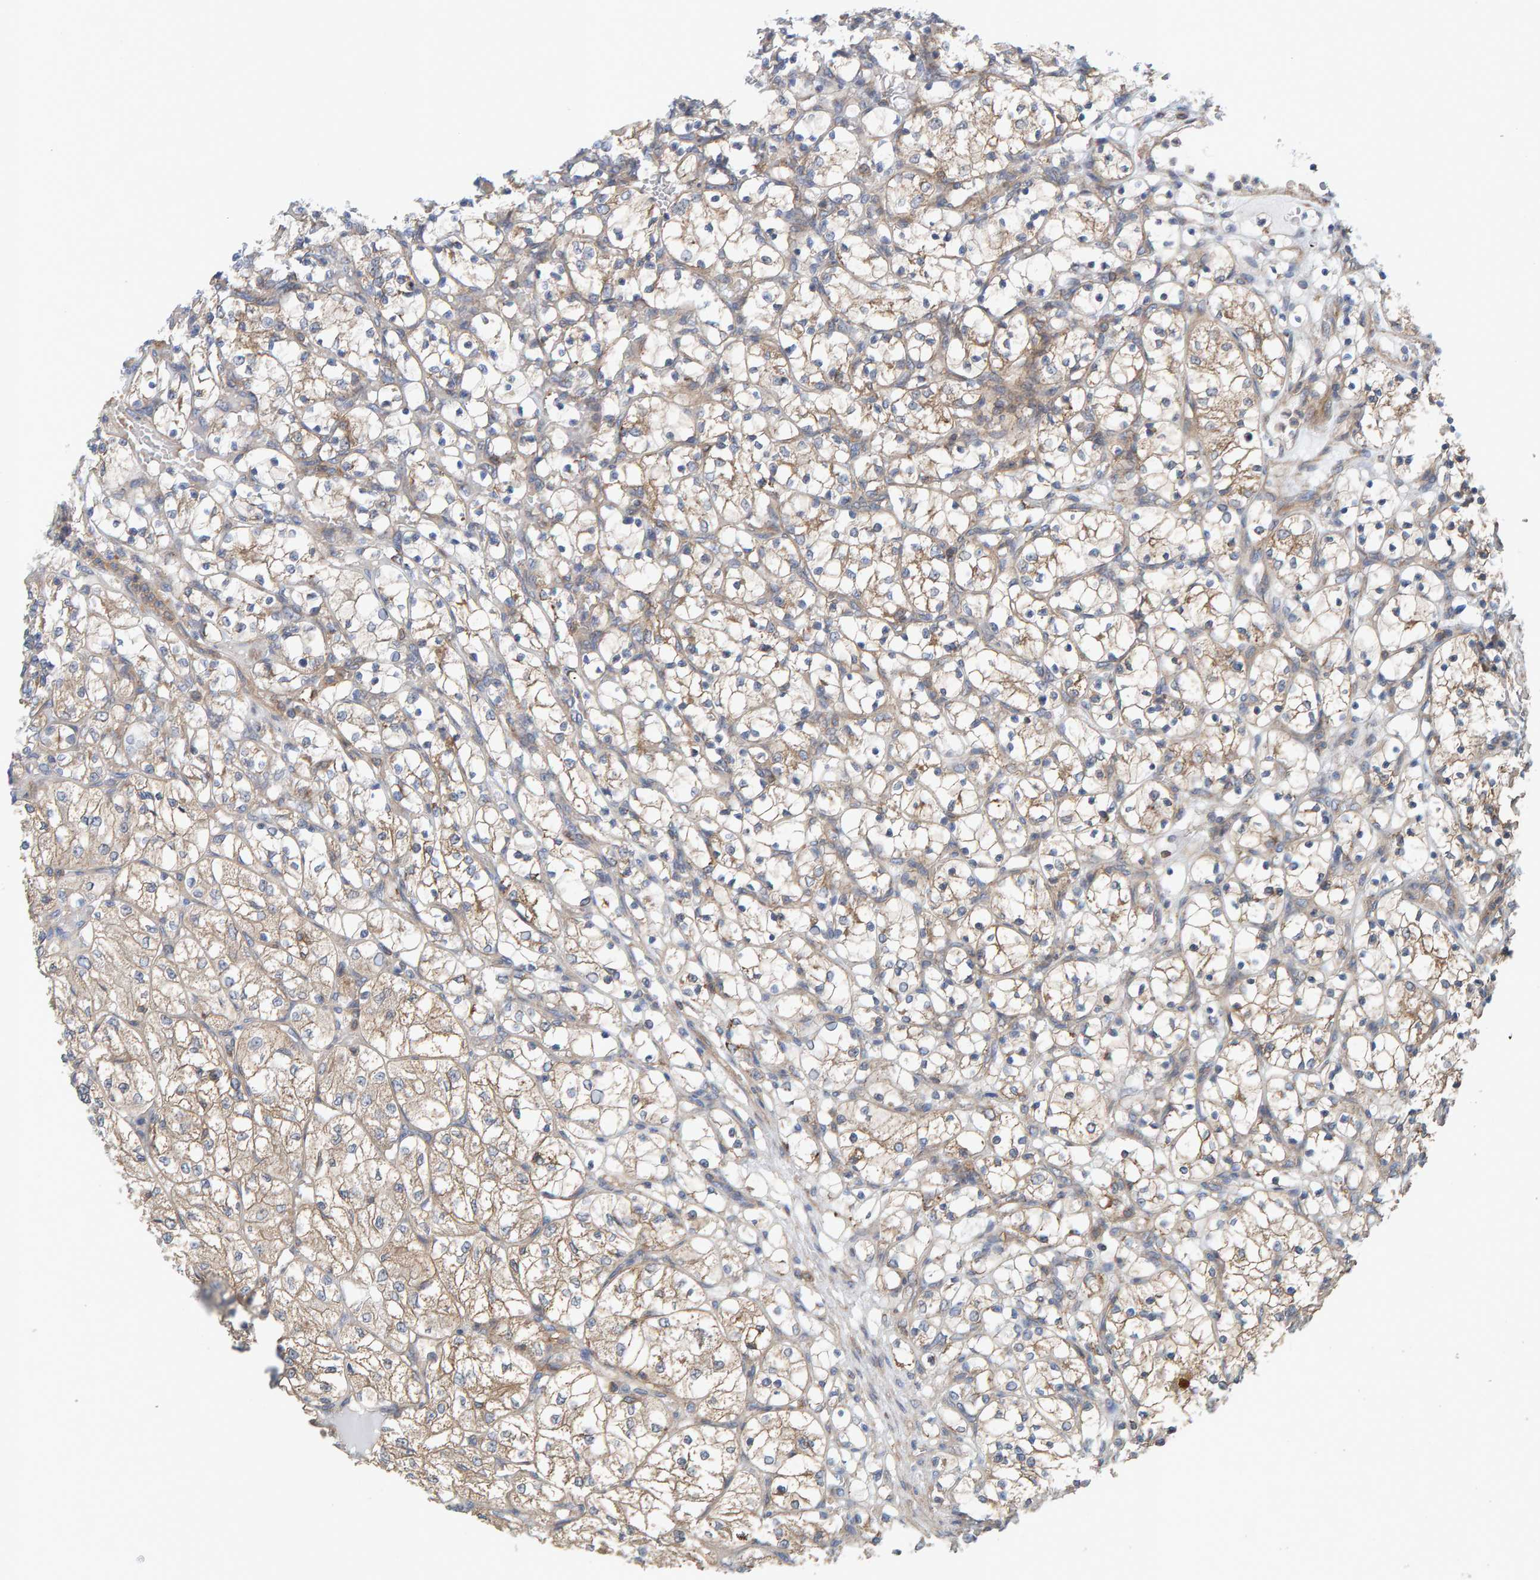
{"staining": {"intensity": "weak", "quantity": ">75%", "location": "cytoplasmic/membranous"}, "tissue": "renal cancer", "cell_type": "Tumor cells", "image_type": "cancer", "snomed": [{"axis": "morphology", "description": "Adenocarcinoma, NOS"}, {"axis": "topography", "description": "Kidney"}], "caption": "Human renal adenocarcinoma stained with a brown dye exhibits weak cytoplasmic/membranous positive staining in about >75% of tumor cells.", "gene": "UBAP1", "patient": {"sex": "female", "age": 69}}